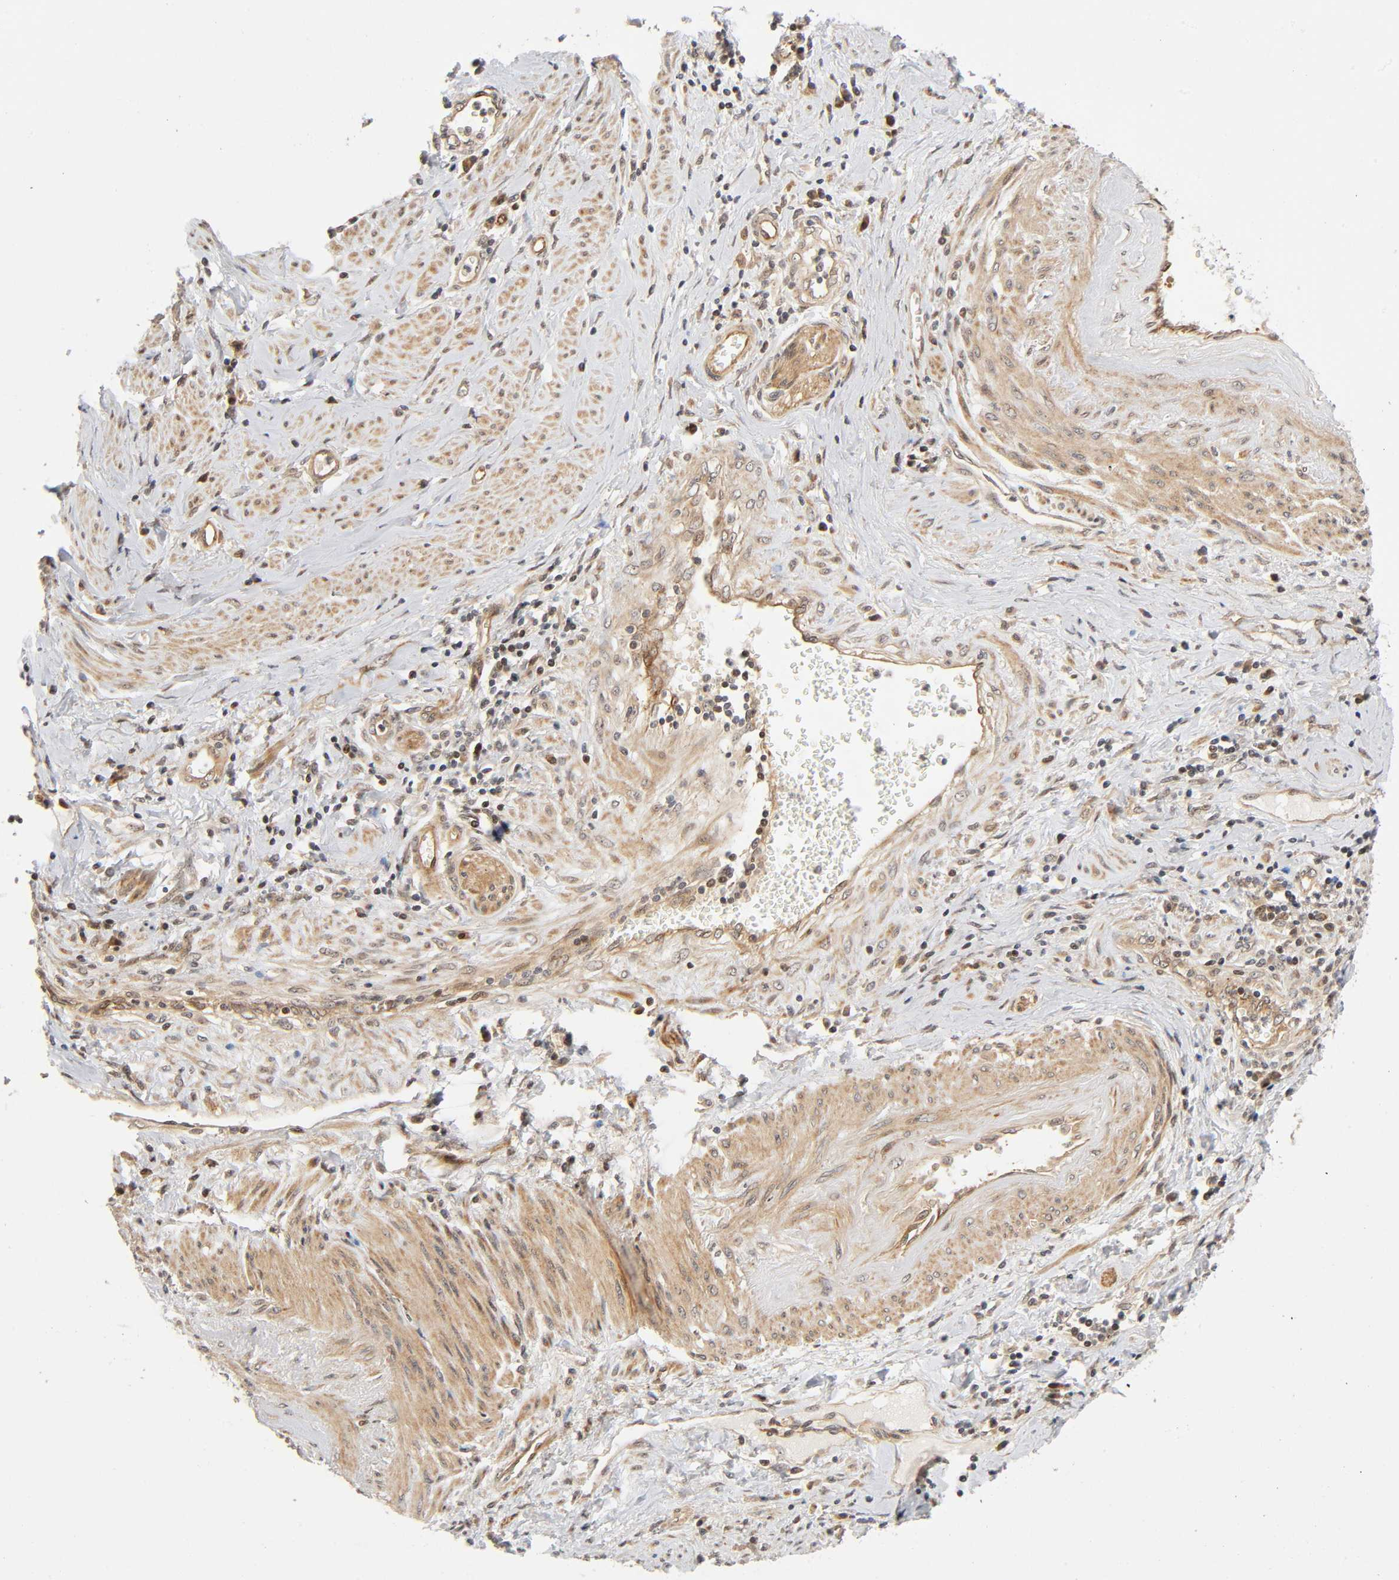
{"staining": {"intensity": "moderate", "quantity": "<25%", "location": "cytoplasmic/membranous"}, "tissue": "cervical cancer", "cell_type": "Tumor cells", "image_type": "cancer", "snomed": [{"axis": "morphology", "description": "Squamous cell carcinoma, NOS"}, {"axis": "topography", "description": "Cervix"}], "caption": "A histopathology image of human squamous cell carcinoma (cervical) stained for a protein reveals moderate cytoplasmic/membranous brown staining in tumor cells.", "gene": "IQCJ-SCHIP1", "patient": {"sex": "female", "age": 53}}